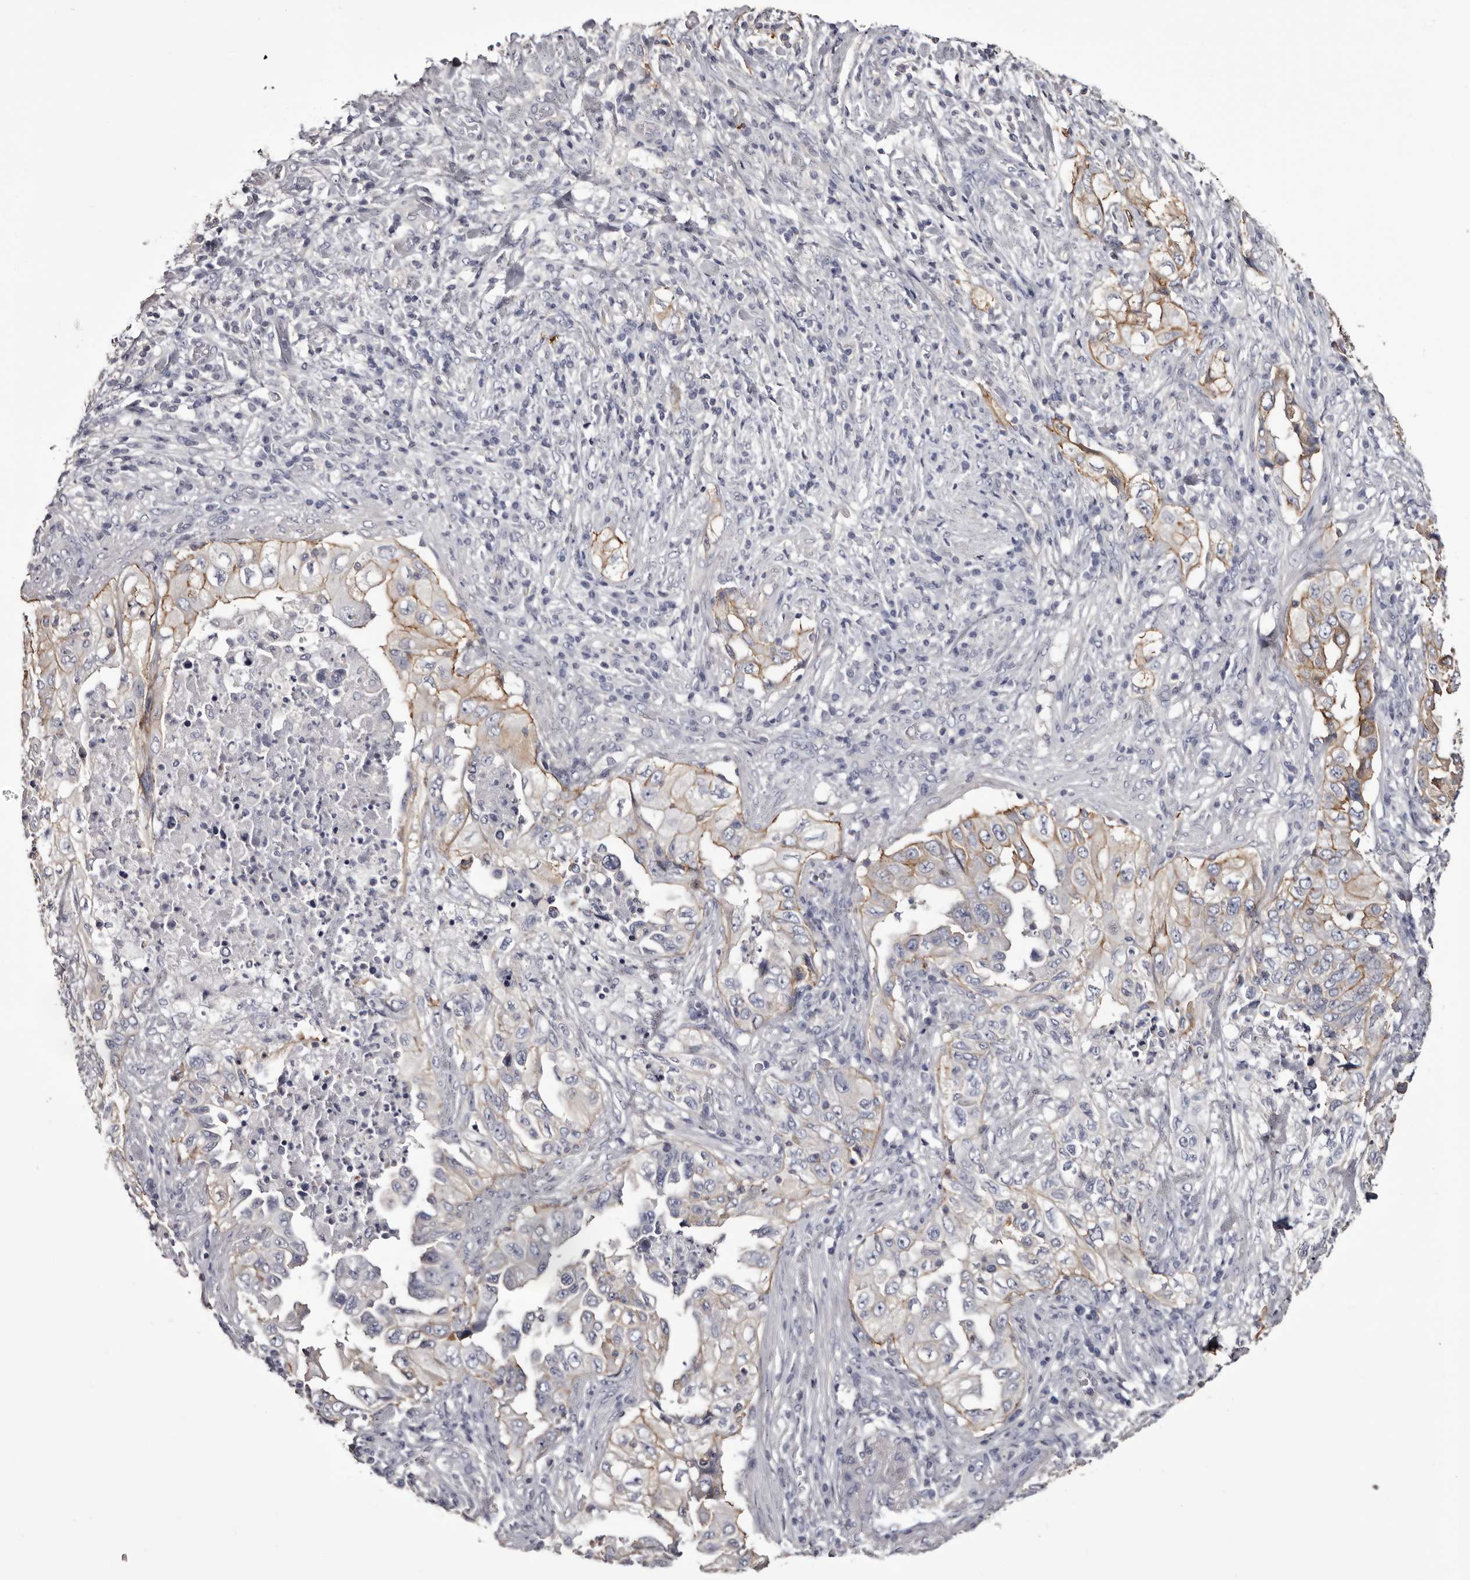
{"staining": {"intensity": "moderate", "quantity": "25%-75%", "location": "cytoplasmic/membranous"}, "tissue": "lung cancer", "cell_type": "Tumor cells", "image_type": "cancer", "snomed": [{"axis": "morphology", "description": "Adenocarcinoma, NOS"}, {"axis": "topography", "description": "Lung"}], "caption": "Moderate cytoplasmic/membranous expression for a protein is seen in about 25%-75% of tumor cells of lung cancer using IHC.", "gene": "LAD1", "patient": {"sex": "female", "age": 51}}